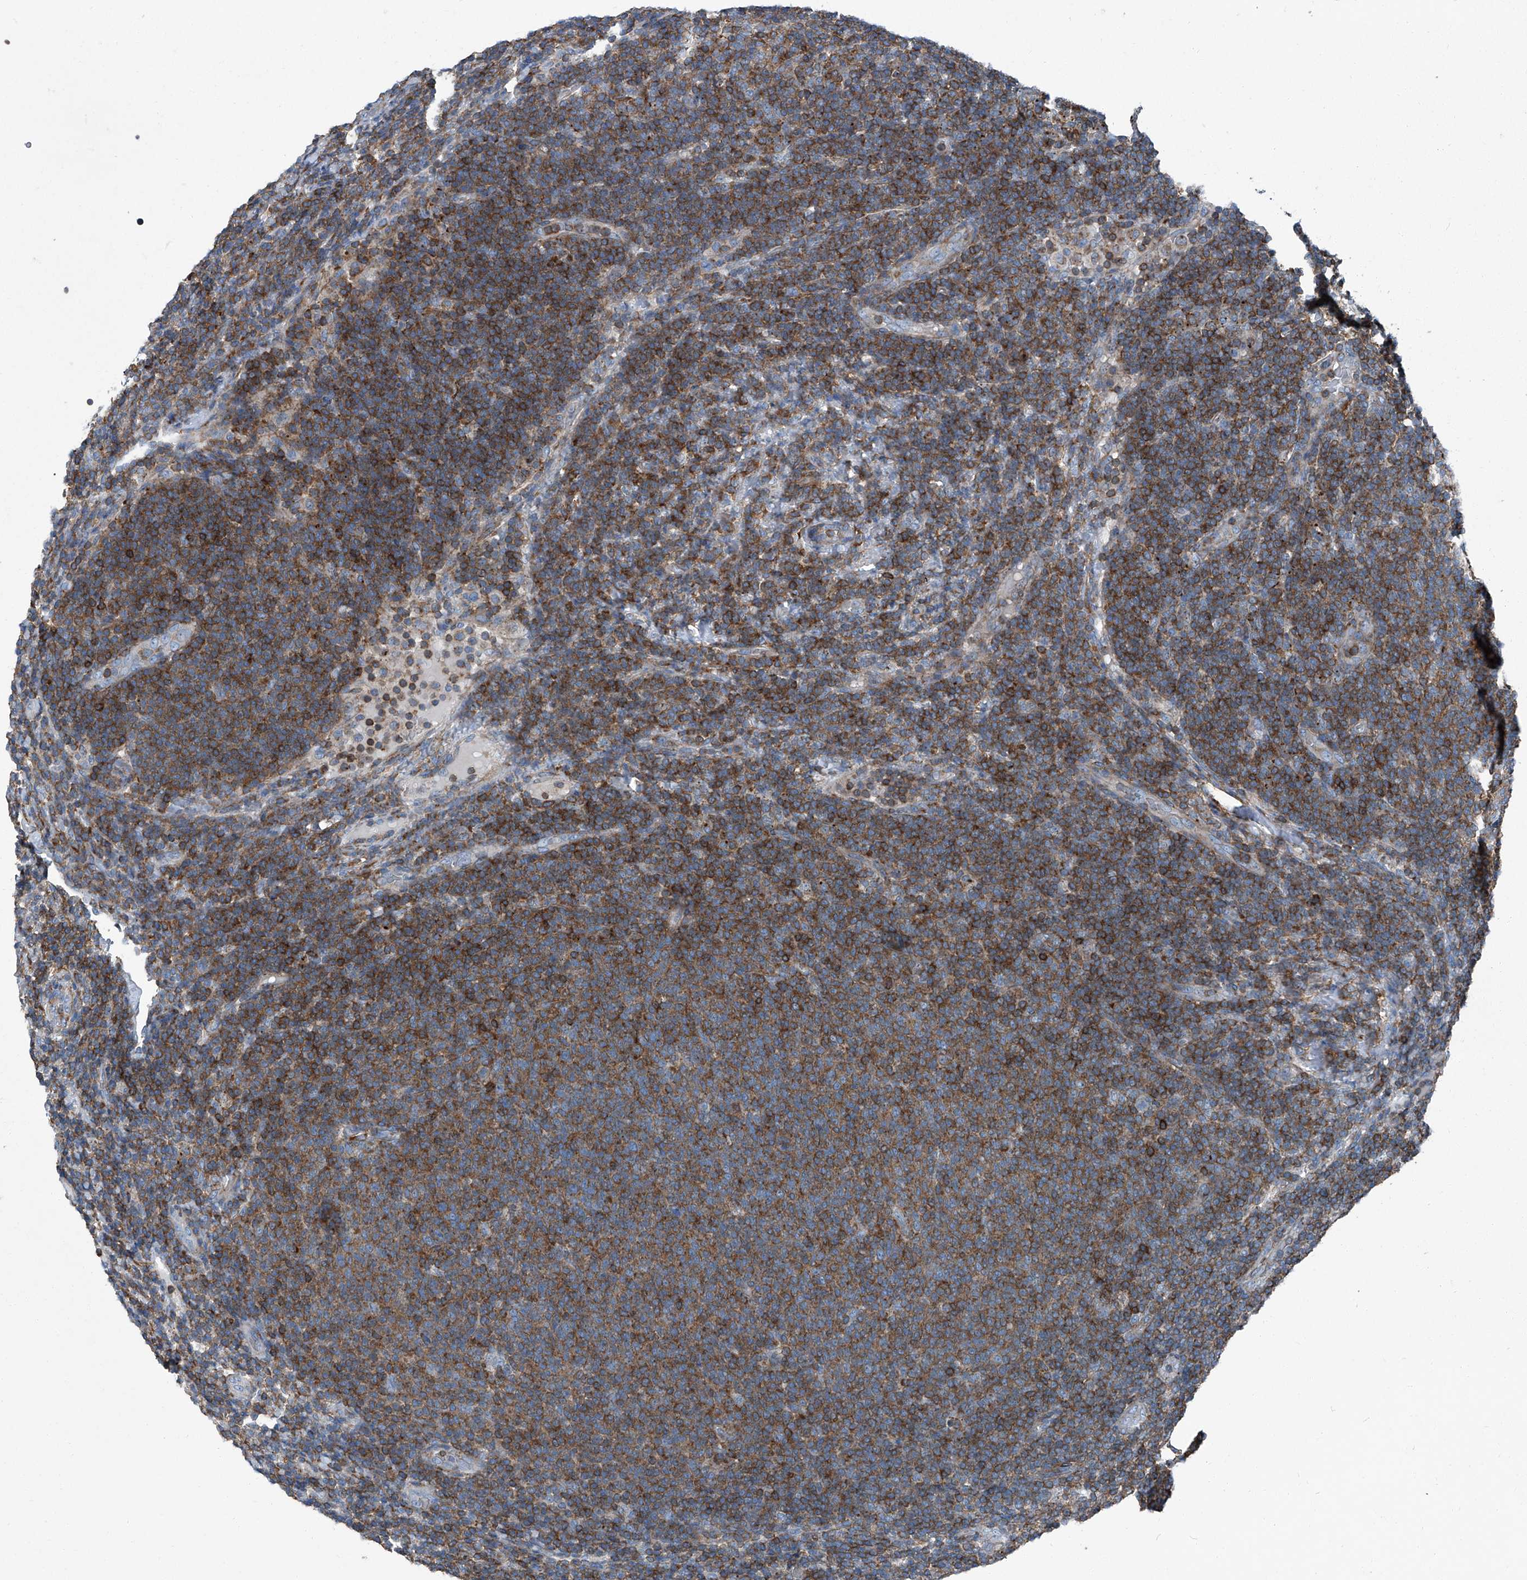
{"staining": {"intensity": "strong", "quantity": "25%-75%", "location": "cytoplasmic/membranous"}, "tissue": "lymphoma", "cell_type": "Tumor cells", "image_type": "cancer", "snomed": [{"axis": "morphology", "description": "Malignant lymphoma, non-Hodgkin's type, Low grade"}, {"axis": "topography", "description": "Lymph node"}], "caption": "Human lymphoma stained with a protein marker shows strong staining in tumor cells.", "gene": "SEPTIN7", "patient": {"sex": "male", "age": 66}}